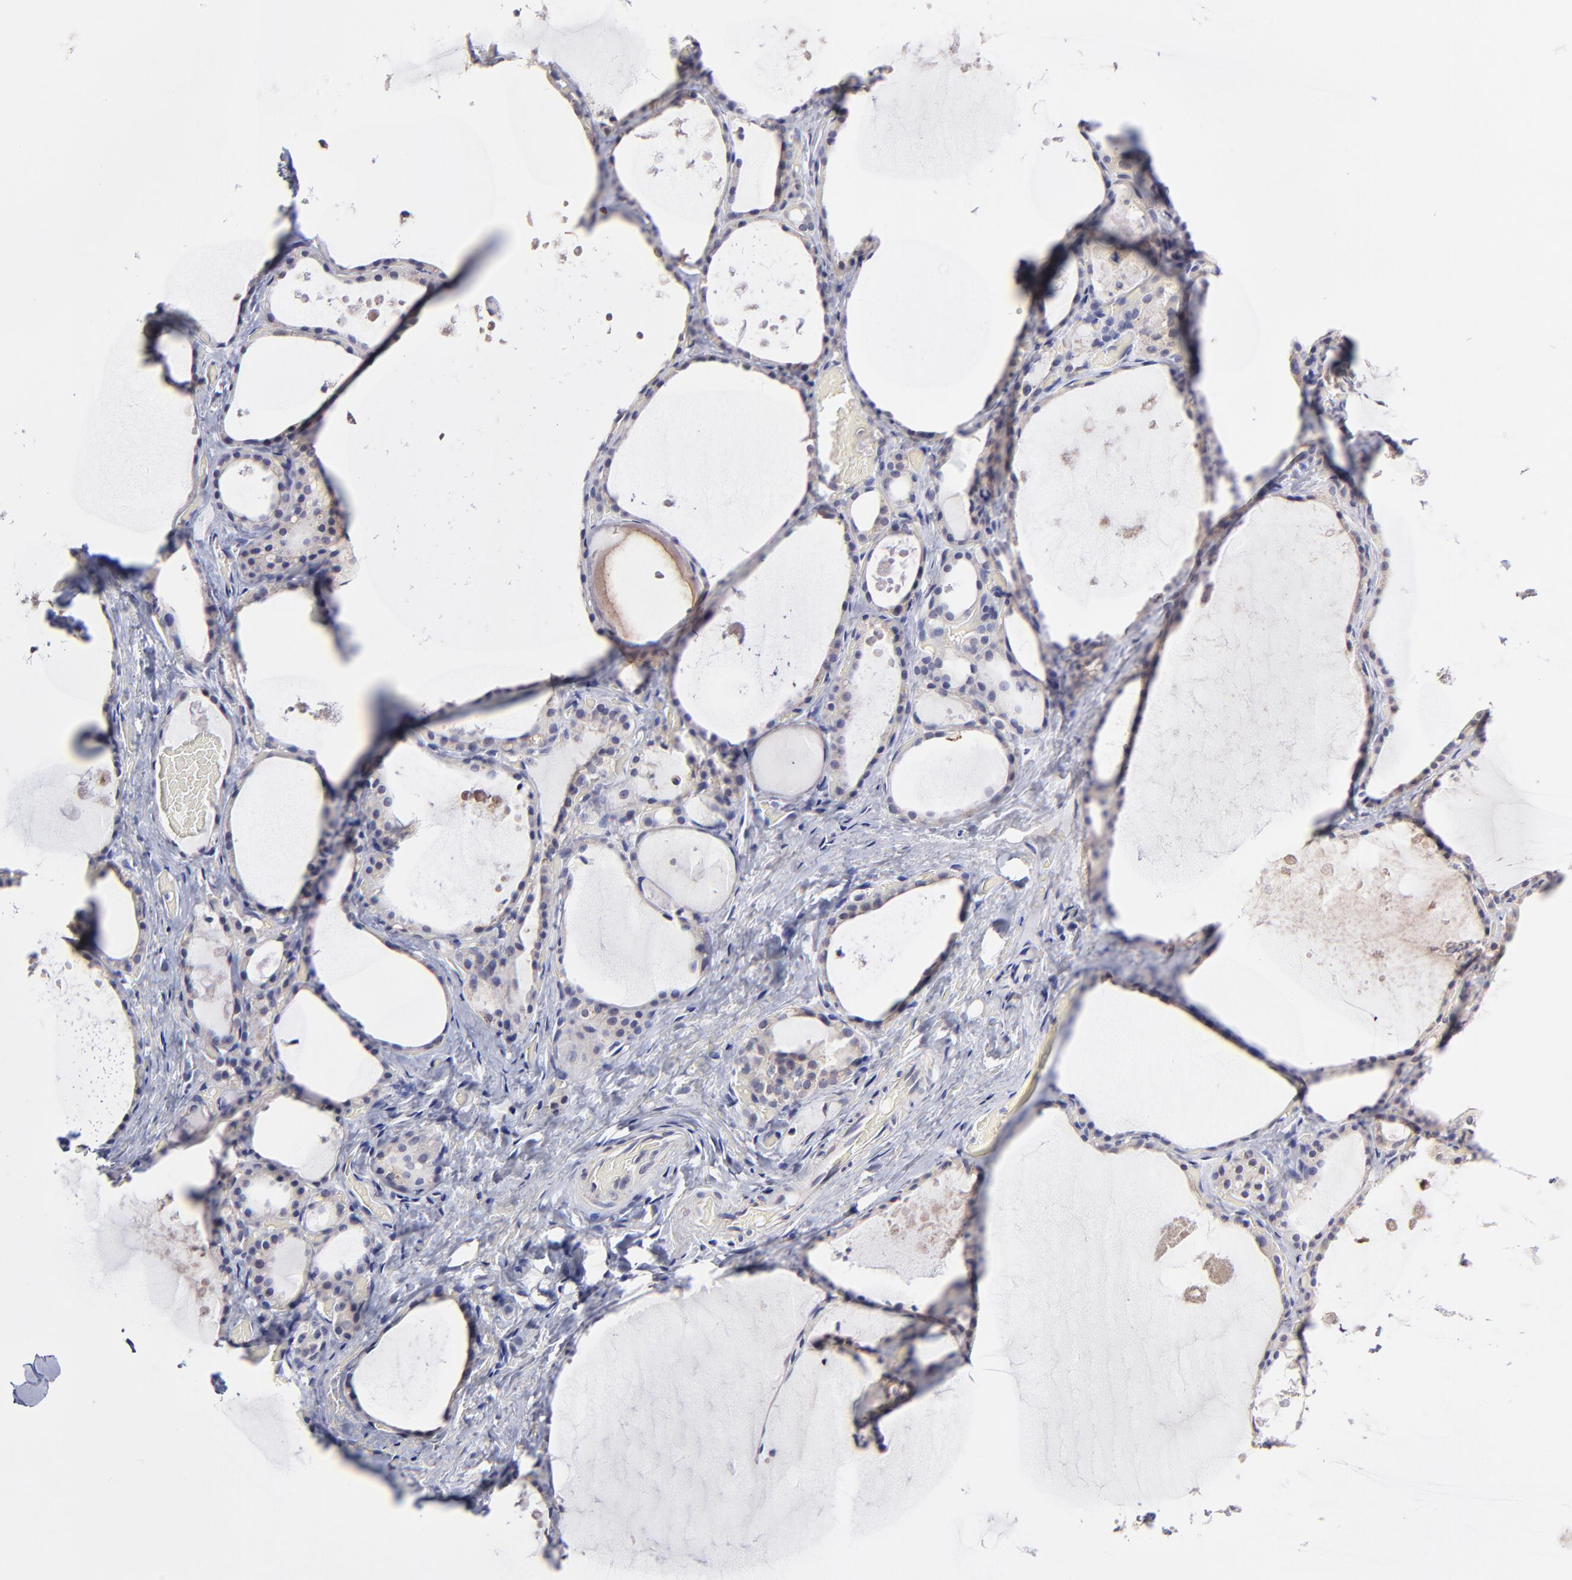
{"staining": {"intensity": "negative", "quantity": "none", "location": "none"}, "tissue": "thyroid gland", "cell_type": "Glandular cells", "image_type": "normal", "snomed": [{"axis": "morphology", "description": "Normal tissue, NOS"}, {"axis": "topography", "description": "Thyroid gland"}], "caption": "DAB immunohistochemical staining of benign thyroid gland demonstrates no significant staining in glandular cells.", "gene": "BTG2", "patient": {"sex": "male", "age": 61}}